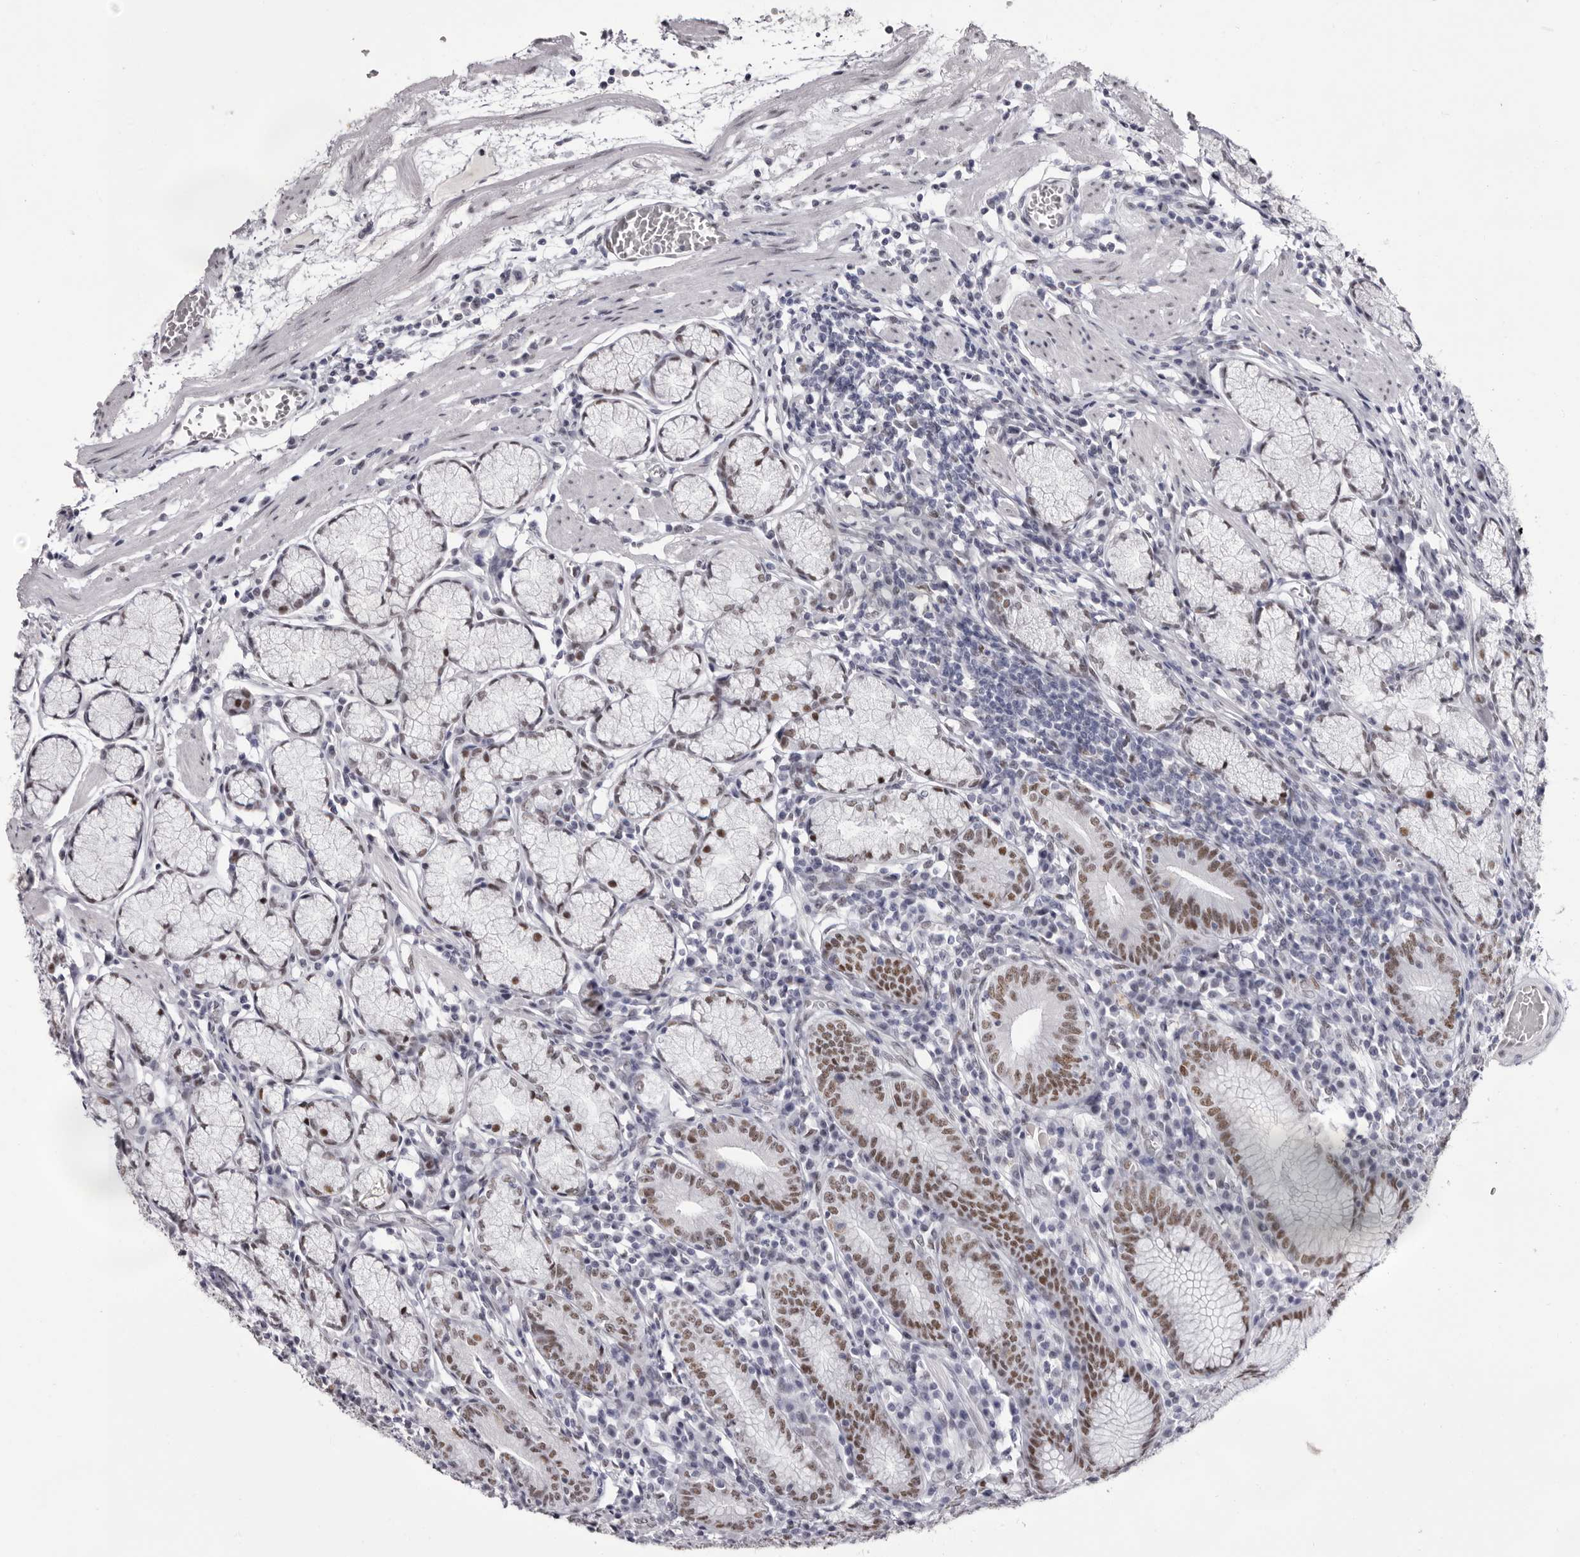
{"staining": {"intensity": "moderate", "quantity": "25%-75%", "location": "nuclear"}, "tissue": "stomach", "cell_type": "Glandular cells", "image_type": "normal", "snomed": [{"axis": "morphology", "description": "Normal tissue, NOS"}, {"axis": "topography", "description": "Stomach"}], "caption": "Immunohistochemical staining of unremarkable human stomach exhibits medium levels of moderate nuclear expression in approximately 25%-75% of glandular cells.", "gene": "ZNF326", "patient": {"sex": "male", "age": 55}}